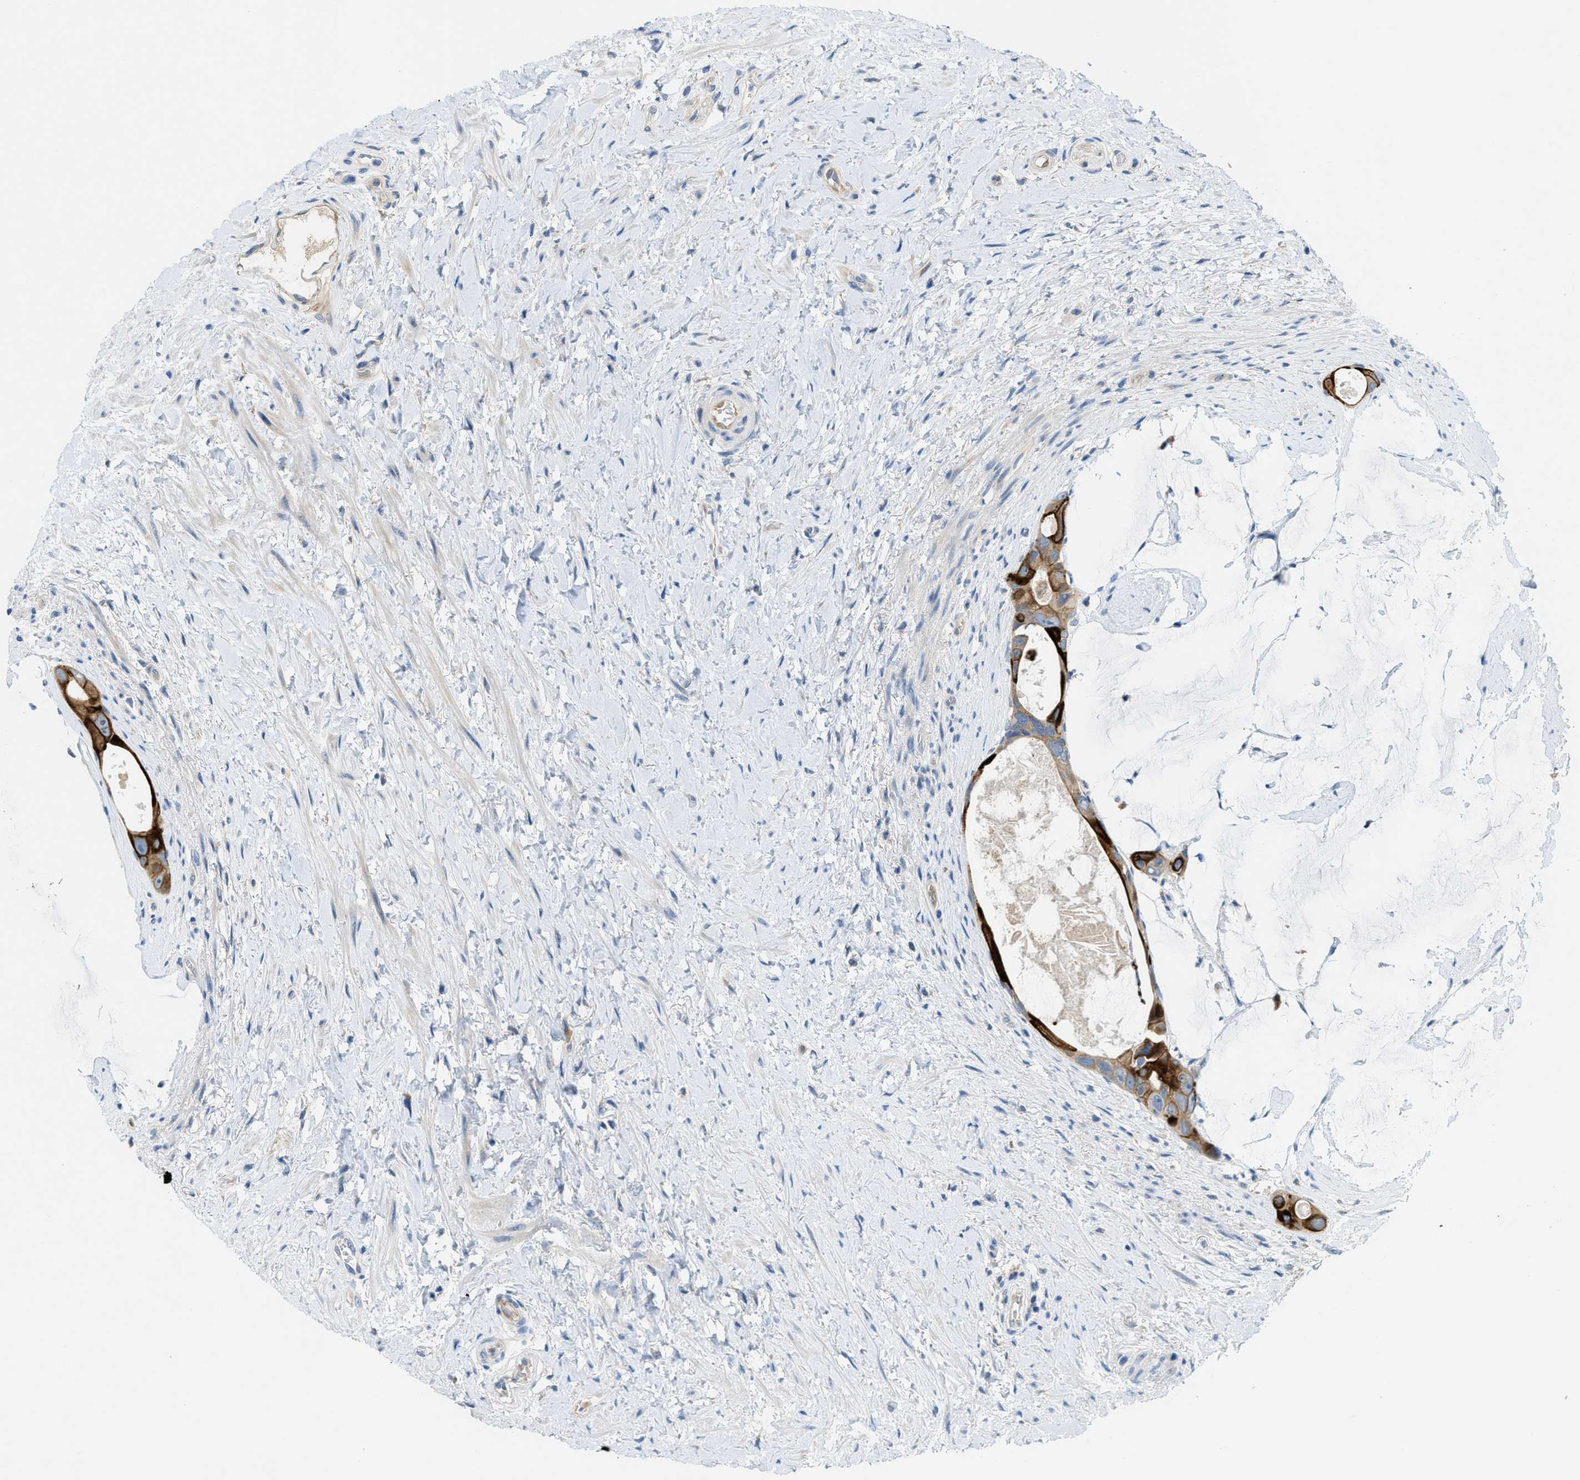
{"staining": {"intensity": "strong", "quantity": "25%-75%", "location": "cytoplasmic/membranous"}, "tissue": "colorectal cancer", "cell_type": "Tumor cells", "image_type": "cancer", "snomed": [{"axis": "morphology", "description": "Adenocarcinoma, NOS"}, {"axis": "topography", "description": "Rectum"}], "caption": "Tumor cells show high levels of strong cytoplasmic/membranous positivity in approximately 25%-75% of cells in colorectal cancer (adenocarcinoma).", "gene": "RIPK2", "patient": {"sex": "male", "age": 51}}